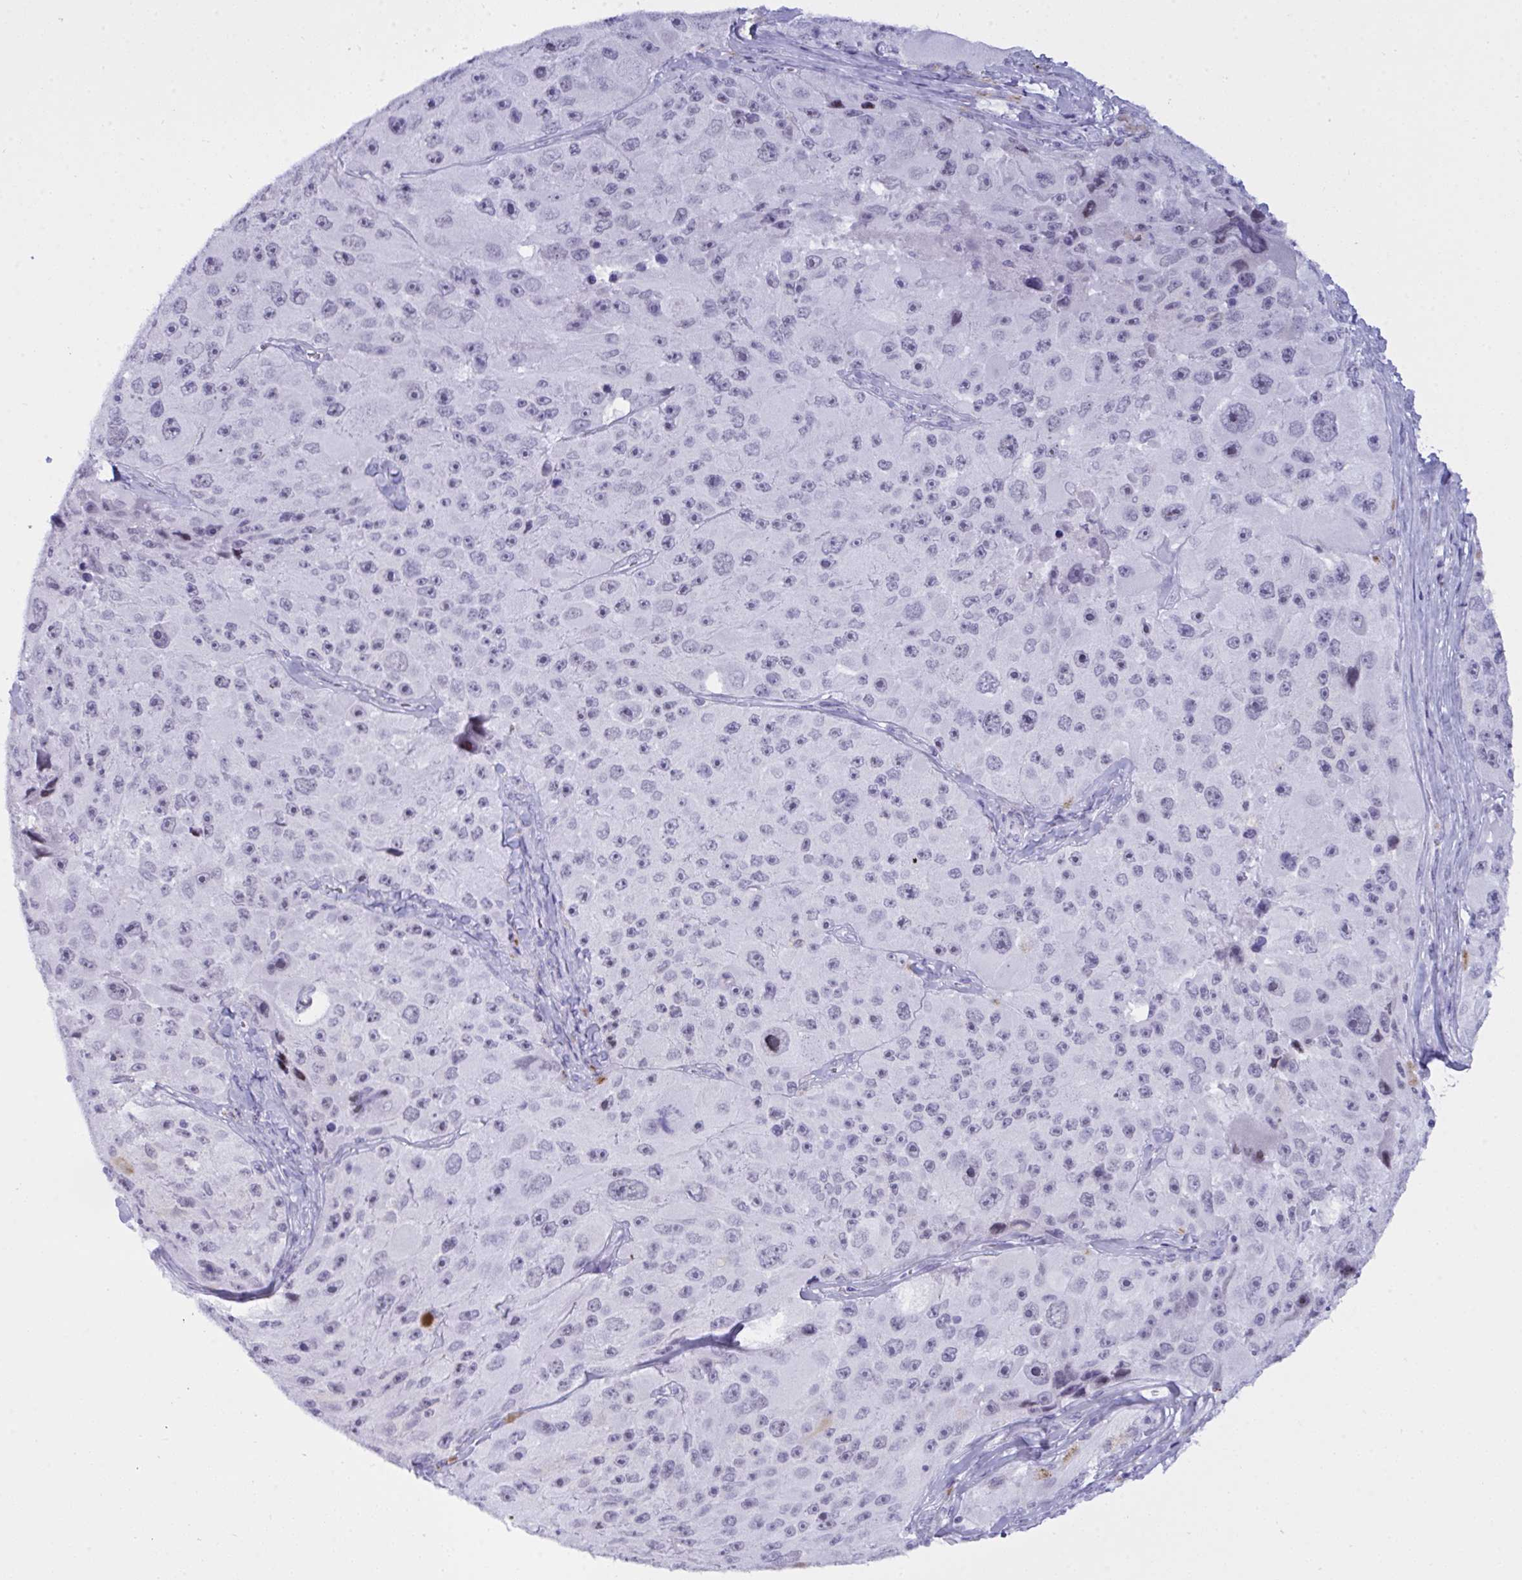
{"staining": {"intensity": "negative", "quantity": "none", "location": "none"}, "tissue": "melanoma", "cell_type": "Tumor cells", "image_type": "cancer", "snomed": [{"axis": "morphology", "description": "Malignant melanoma, Metastatic site"}, {"axis": "topography", "description": "Lymph node"}], "caption": "This is a image of immunohistochemistry (IHC) staining of melanoma, which shows no expression in tumor cells. (DAB (3,3'-diaminobenzidine) immunohistochemistry (IHC), high magnification).", "gene": "ELN", "patient": {"sex": "male", "age": 62}}